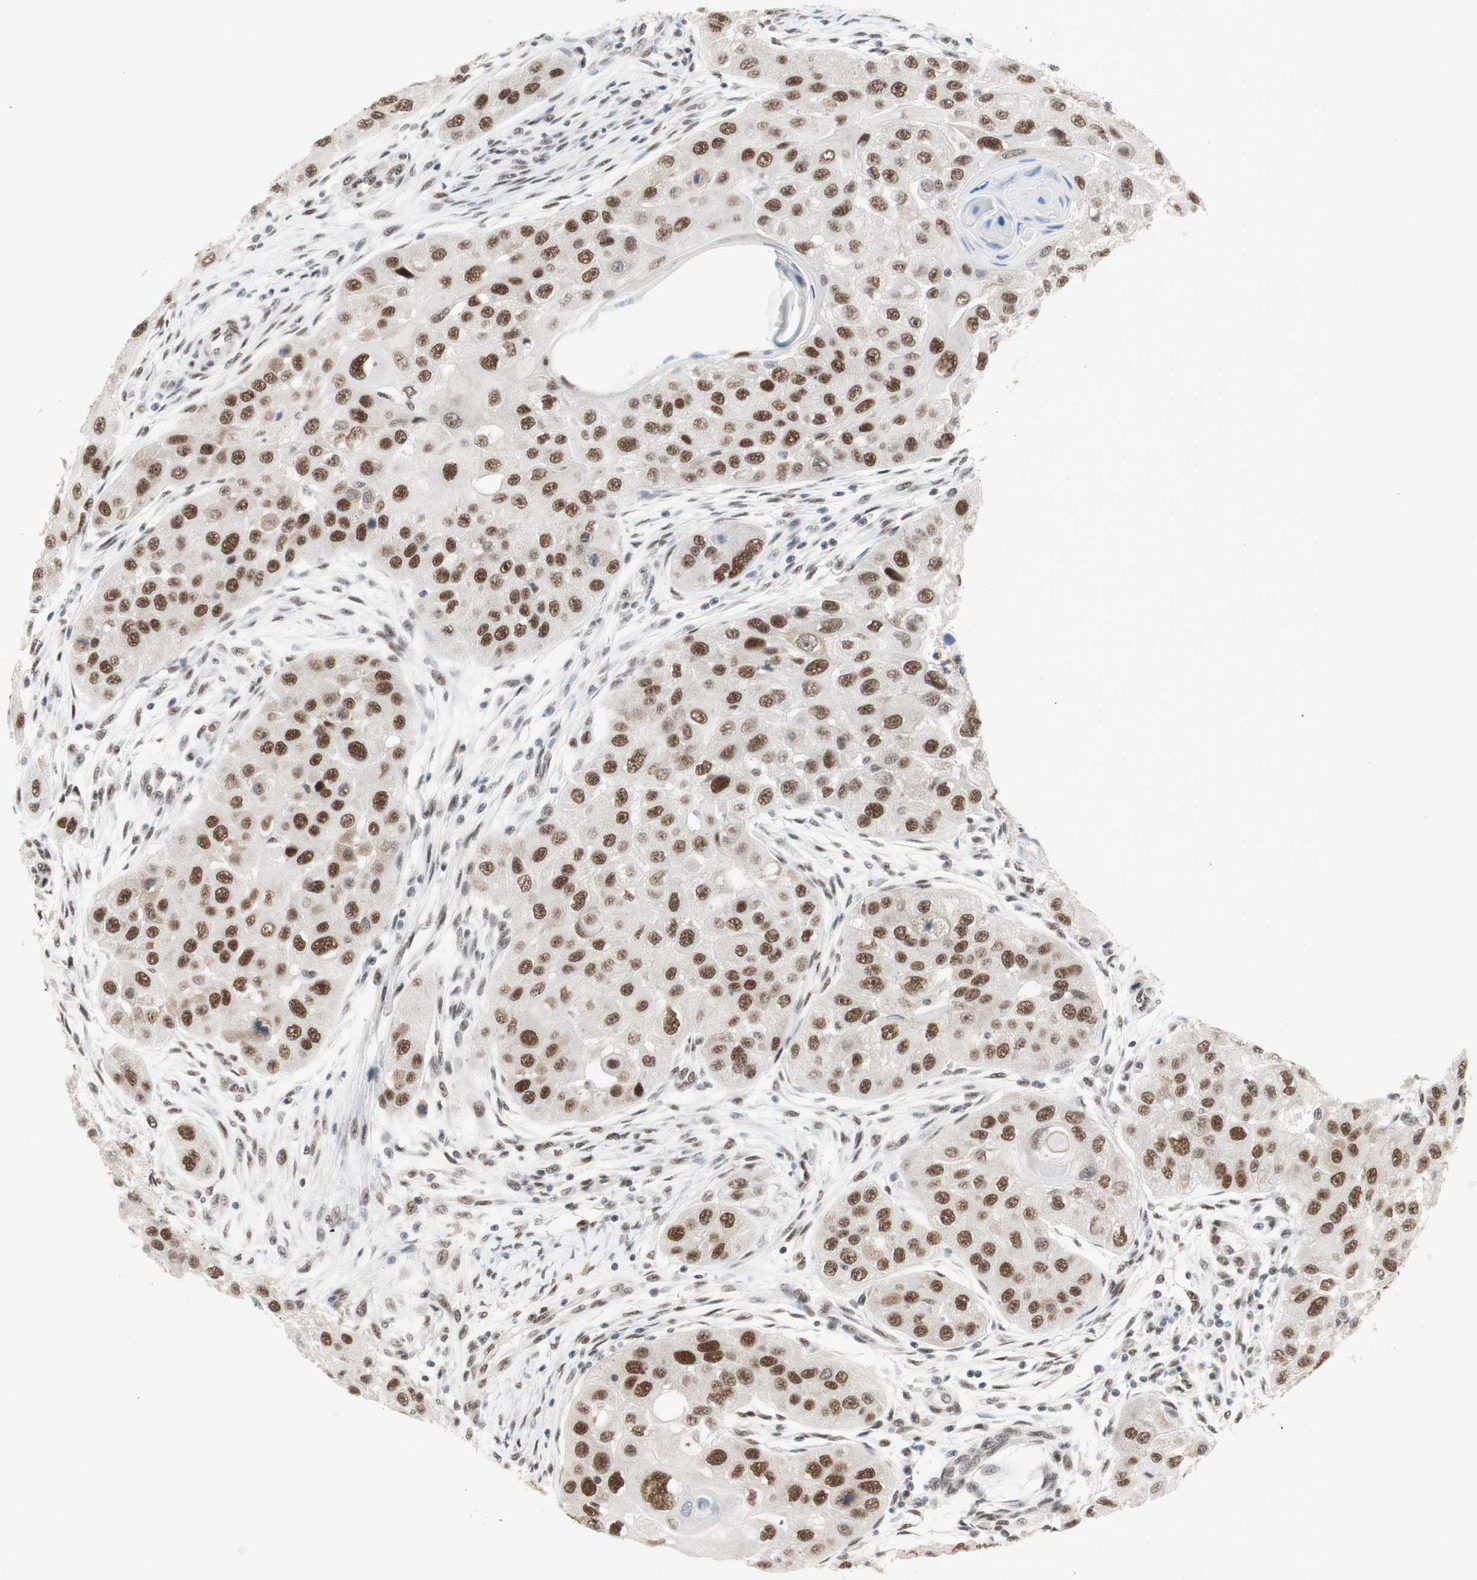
{"staining": {"intensity": "moderate", "quantity": ">75%", "location": "nuclear"}, "tissue": "head and neck cancer", "cell_type": "Tumor cells", "image_type": "cancer", "snomed": [{"axis": "morphology", "description": "Normal tissue, NOS"}, {"axis": "morphology", "description": "Squamous cell carcinoma, NOS"}, {"axis": "topography", "description": "Skeletal muscle"}, {"axis": "topography", "description": "Head-Neck"}], "caption": "This image exhibits immunohistochemistry (IHC) staining of human head and neck cancer, with medium moderate nuclear staining in approximately >75% of tumor cells.", "gene": "PRPF19", "patient": {"sex": "male", "age": 51}}